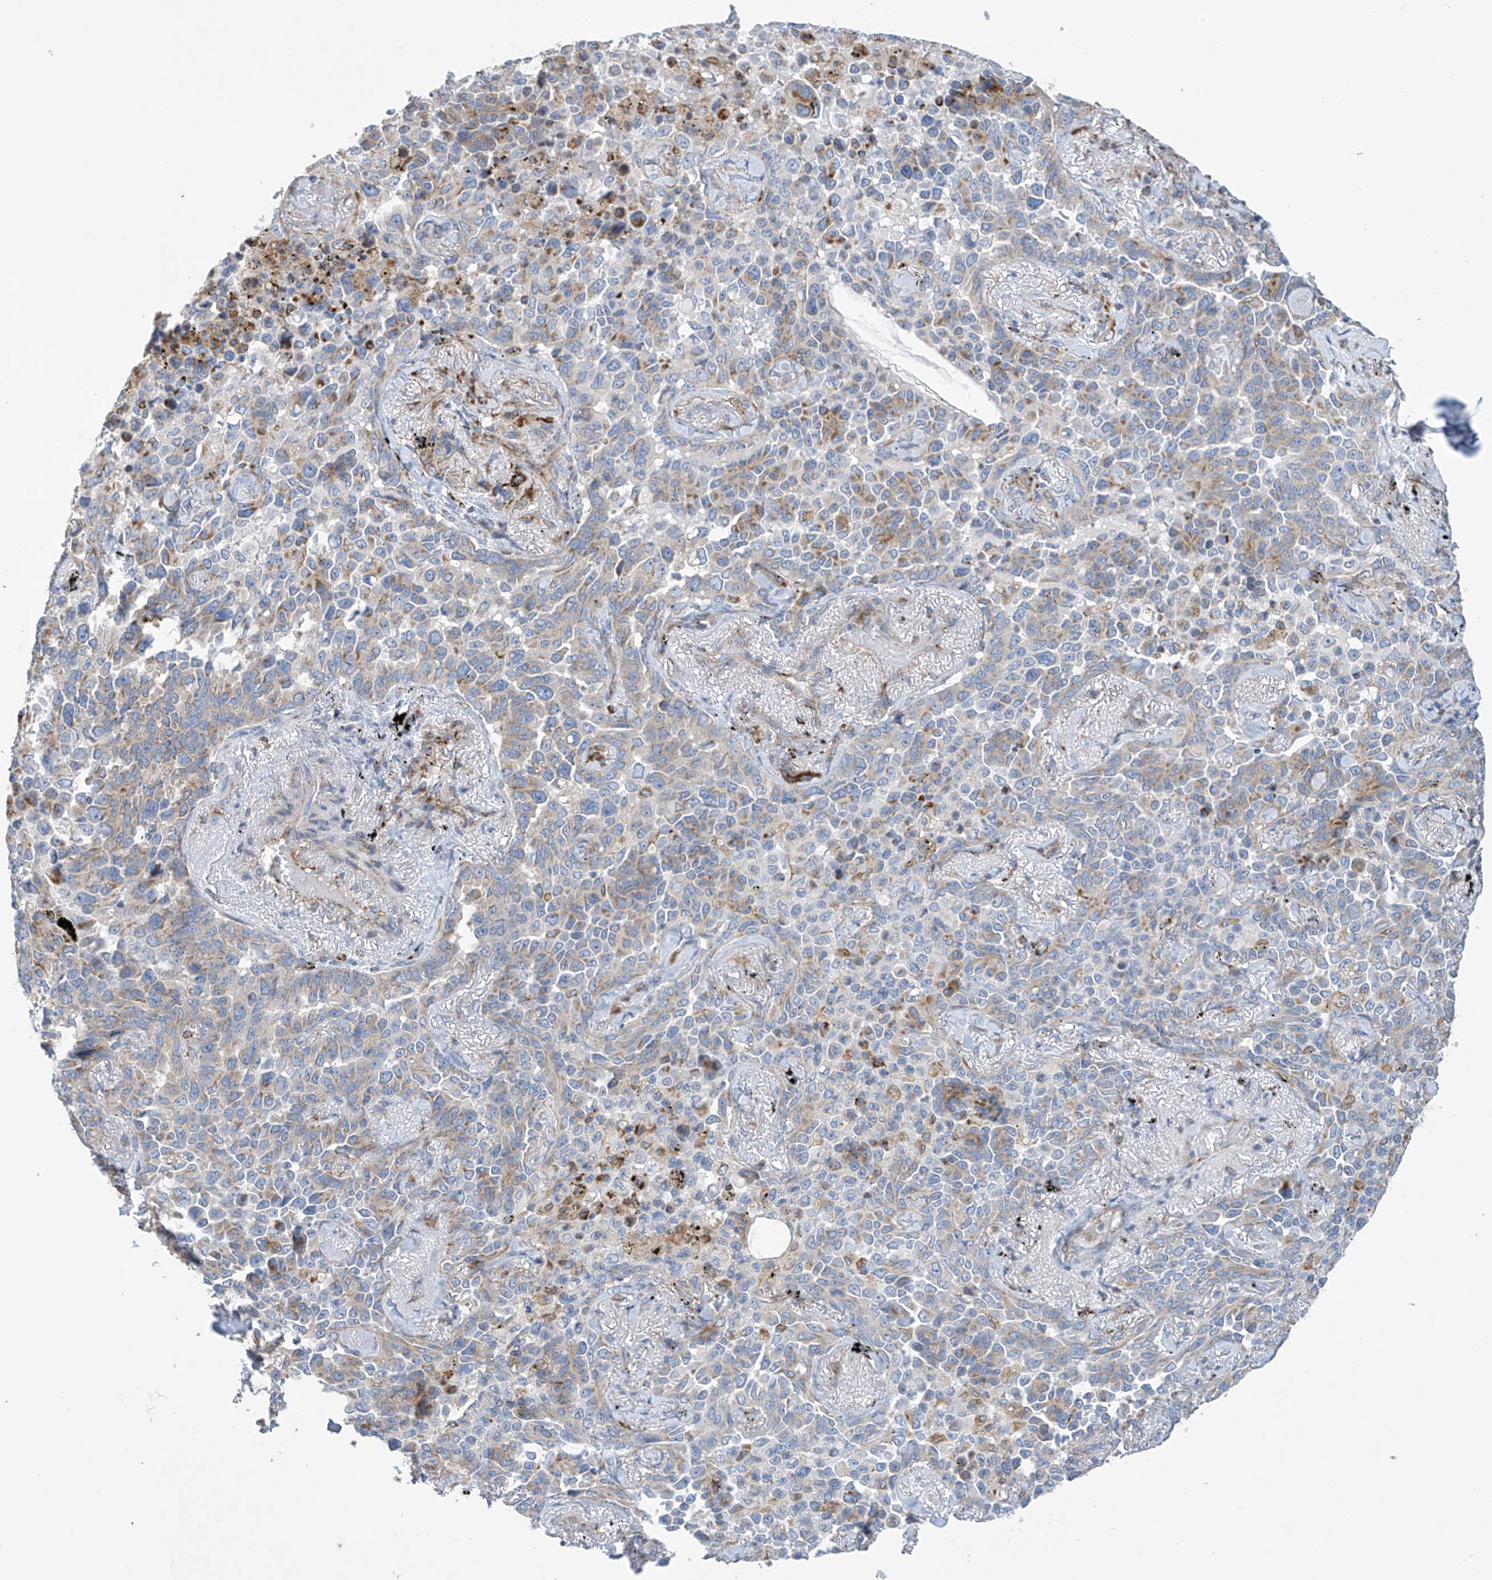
{"staining": {"intensity": "moderate", "quantity": "<25%", "location": "cytoplasmic/membranous"}, "tissue": "lung cancer", "cell_type": "Tumor cells", "image_type": "cancer", "snomed": [{"axis": "morphology", "description": "Adenocarcinoma, NOS"}, {"axis": "topography", "description": "Lung"}], "caption": "This image reveals immunohistochemistry staining of human lung cancer (adenocarcinoma), with low moderate cytoplasmic/membranous positivity in about <25% of tumor cells.", "gene": "EIF5B", "patient": {"sex": "female", "age": 67}}